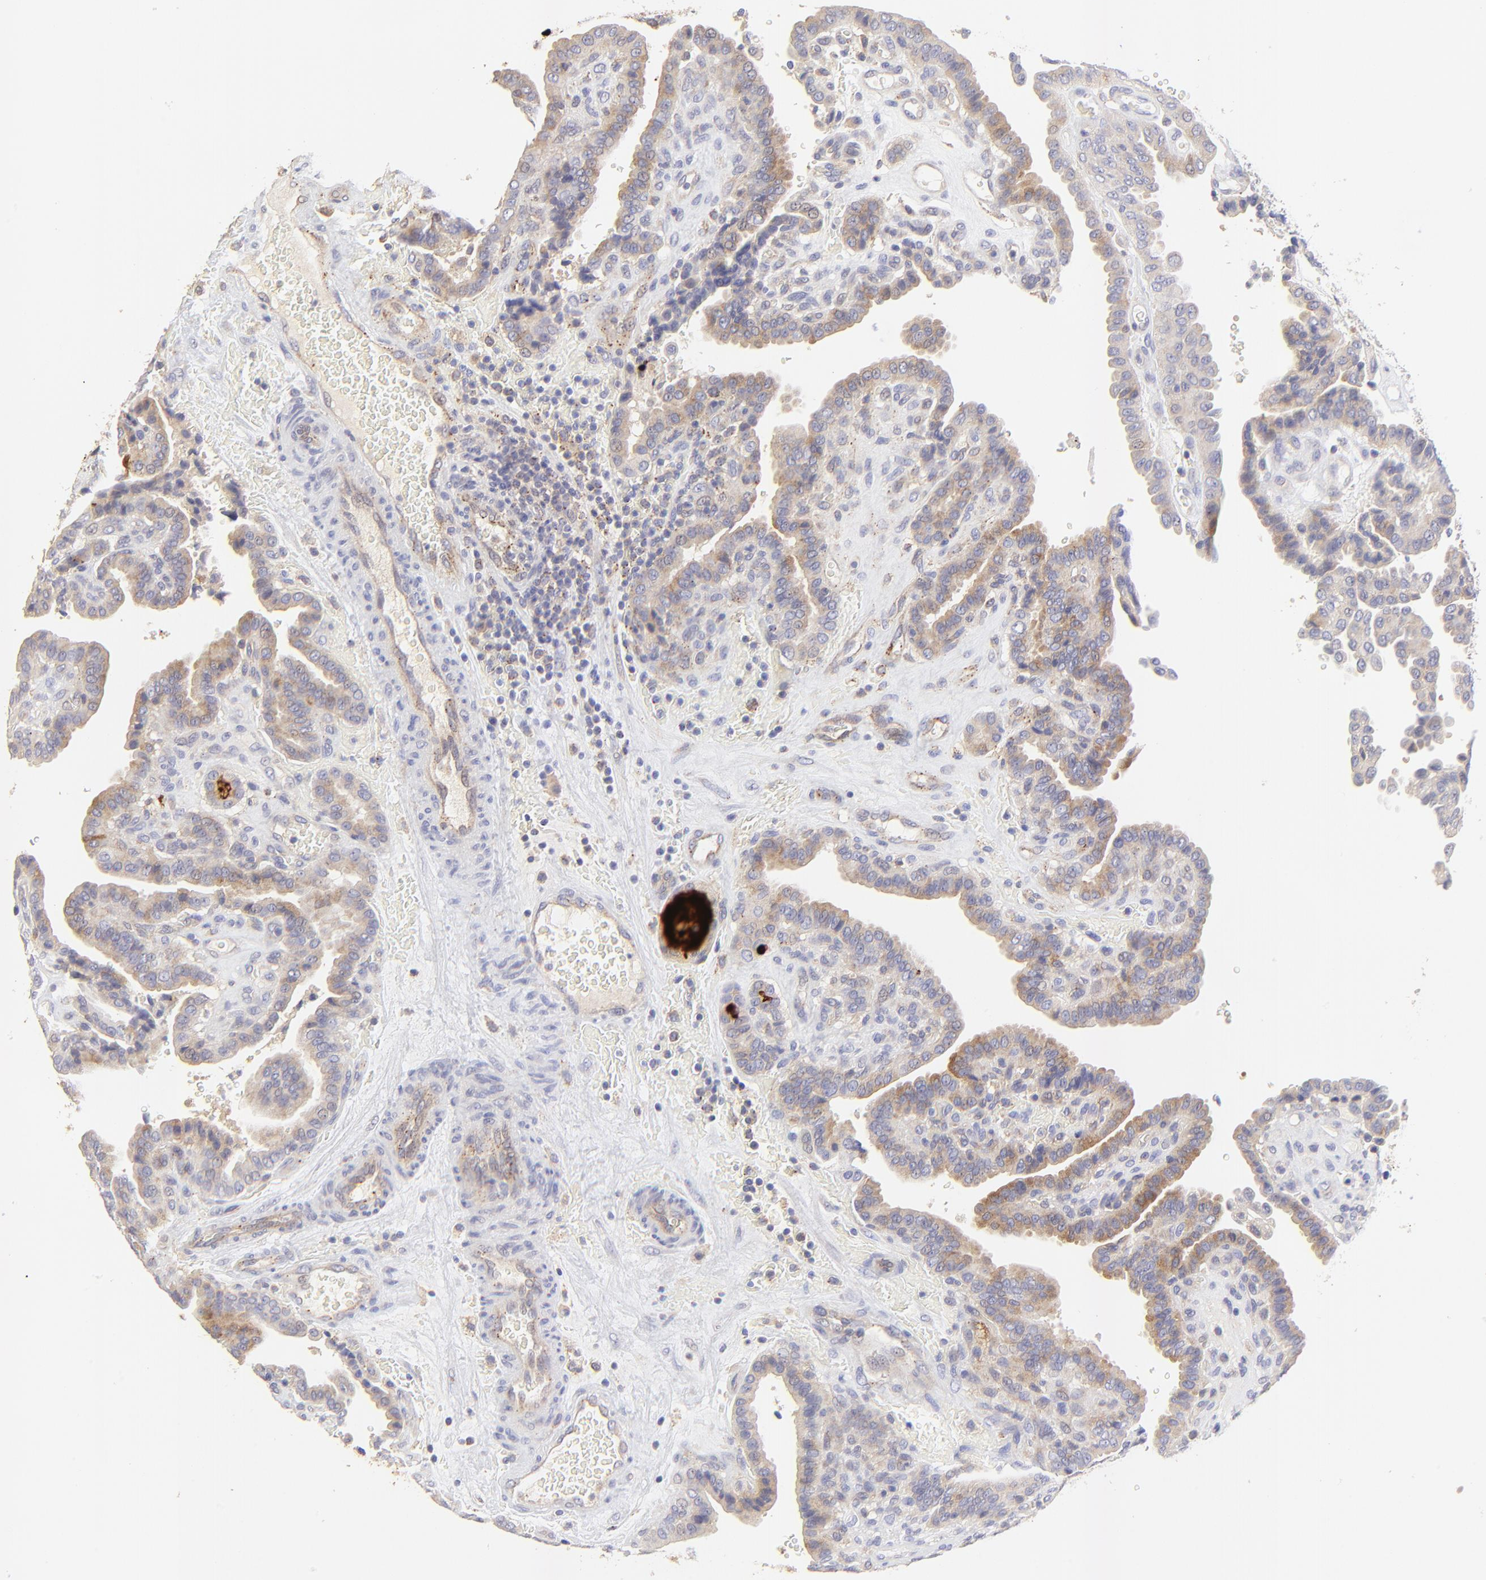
{"staining": {"intensity": "moderate", "quantity": ">75%", "location": "cytoplasmic/membranous"}, "tissue": "thyroid cancer", "cell_type": "Tumor cells", "image_type": "cancer", "snomed": [{"axis": "morphology", "description": "Papillary adenocarcinoma, NOS"}, {"axis": "topography", "description": "Thyroid gland"}], "caption": "Immunohistochemical staining of human papillary adenocarcinoma (thyroid) displays medium levels of moderate cytoplasmic/membranous positivity in about >75% of tumor cells. The staining was performed using DAB to visualize the protein expression in brown, while the nuclei were stained in blue with hematoxylin (Magnification: 20x).", "gene": "LHFPL1", "patient": {"sex": "male", "age": 87}}